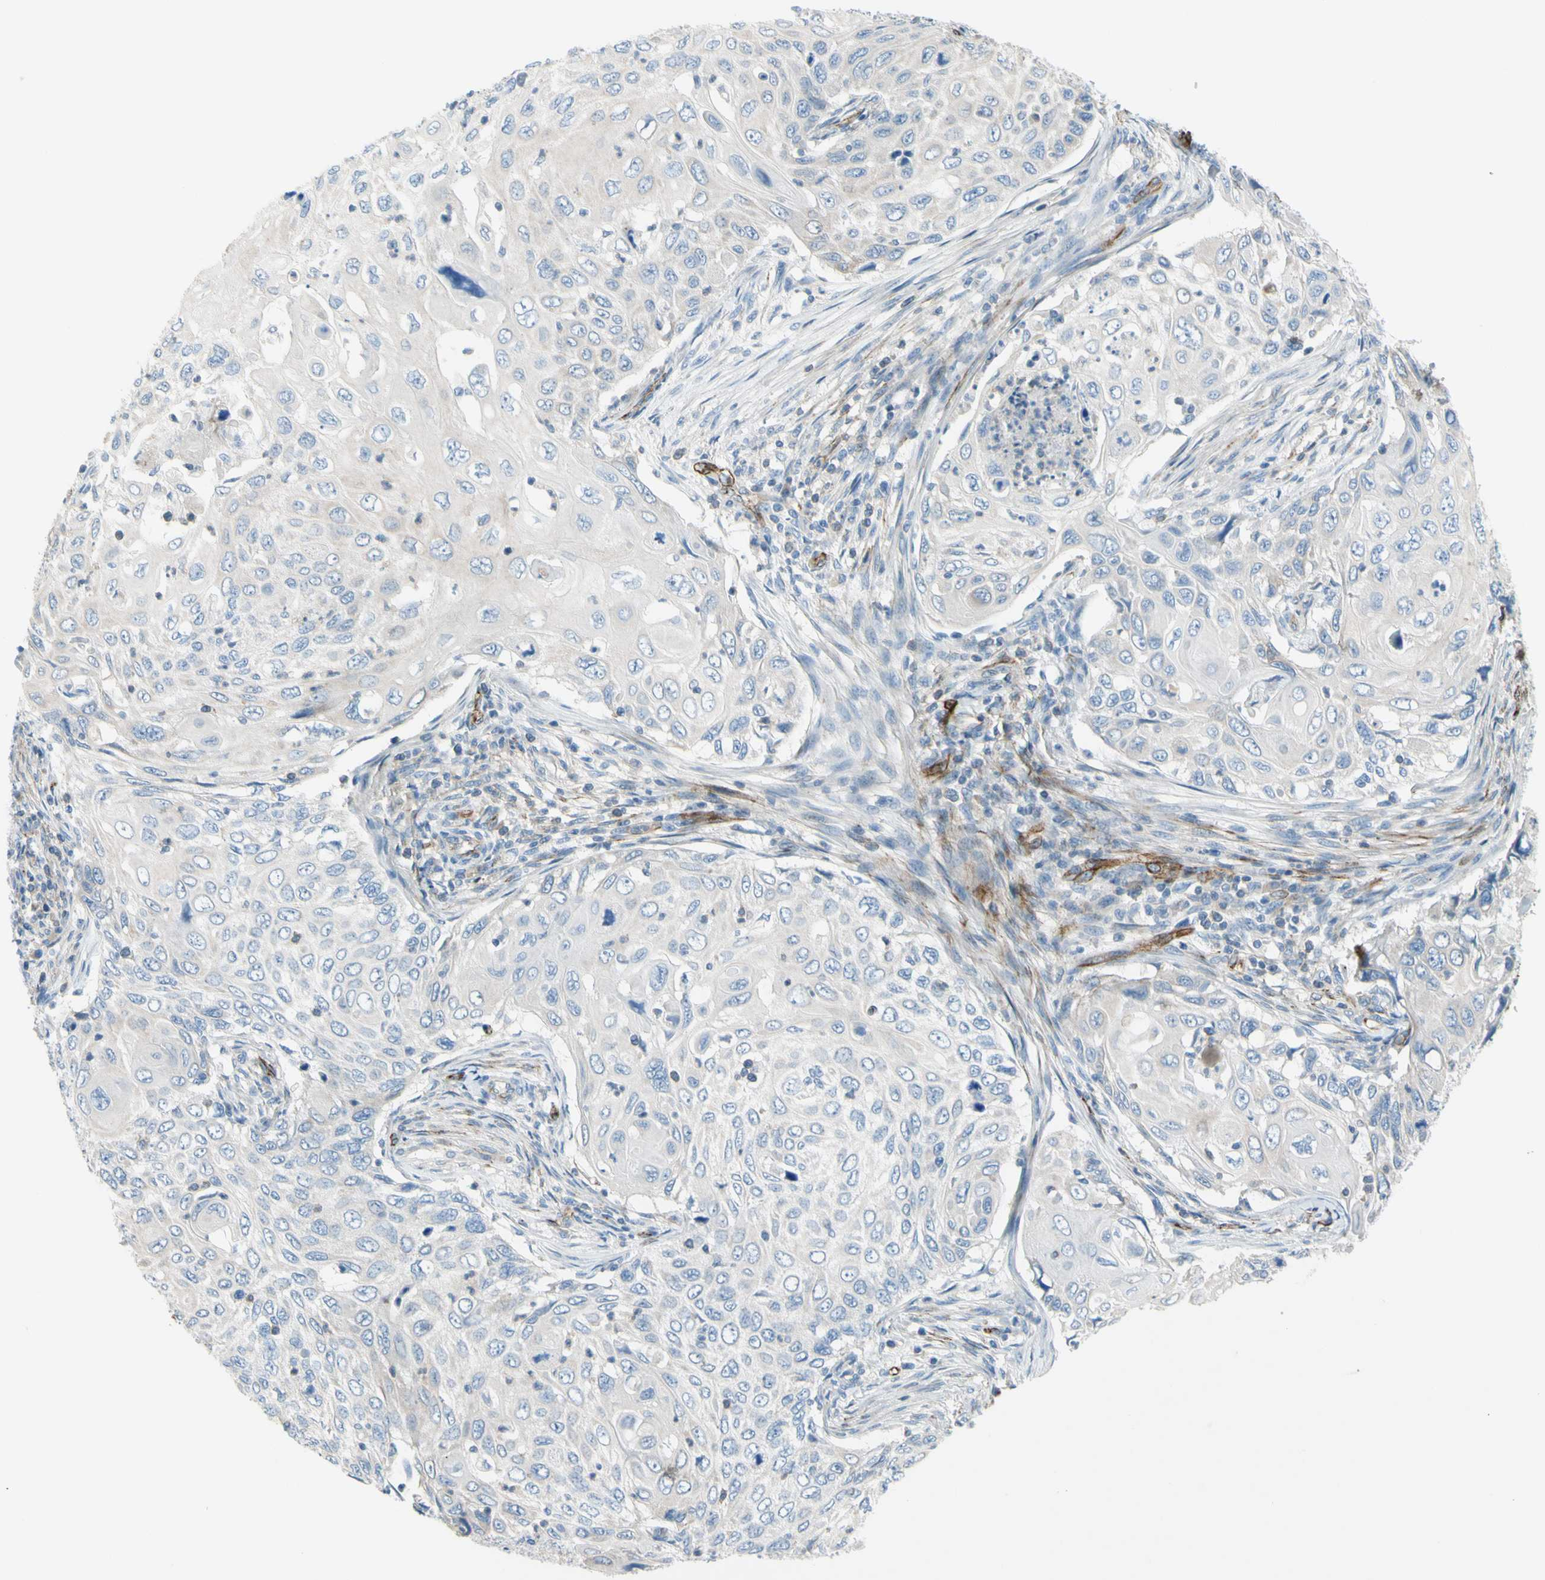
{"staining": {"intensity": "negative", "quantity": "none", "location": "none"}, "tissue": "cervical cancer", "cell_type": "Tumor cells", "image_type": "cancer", "snomed": [{"axis": "morphology", "description": "Squamous cell carcinoma, NOS"}, {"axis": "topography", "description": "Cervix"}], "caption": "Human cervical squamous cell carcinoma stained for a protein using immunohistochemistry shows no expression in tumor cells.", "gene": "PRRG2", "patient": {"sex": "female", "age": 70}}